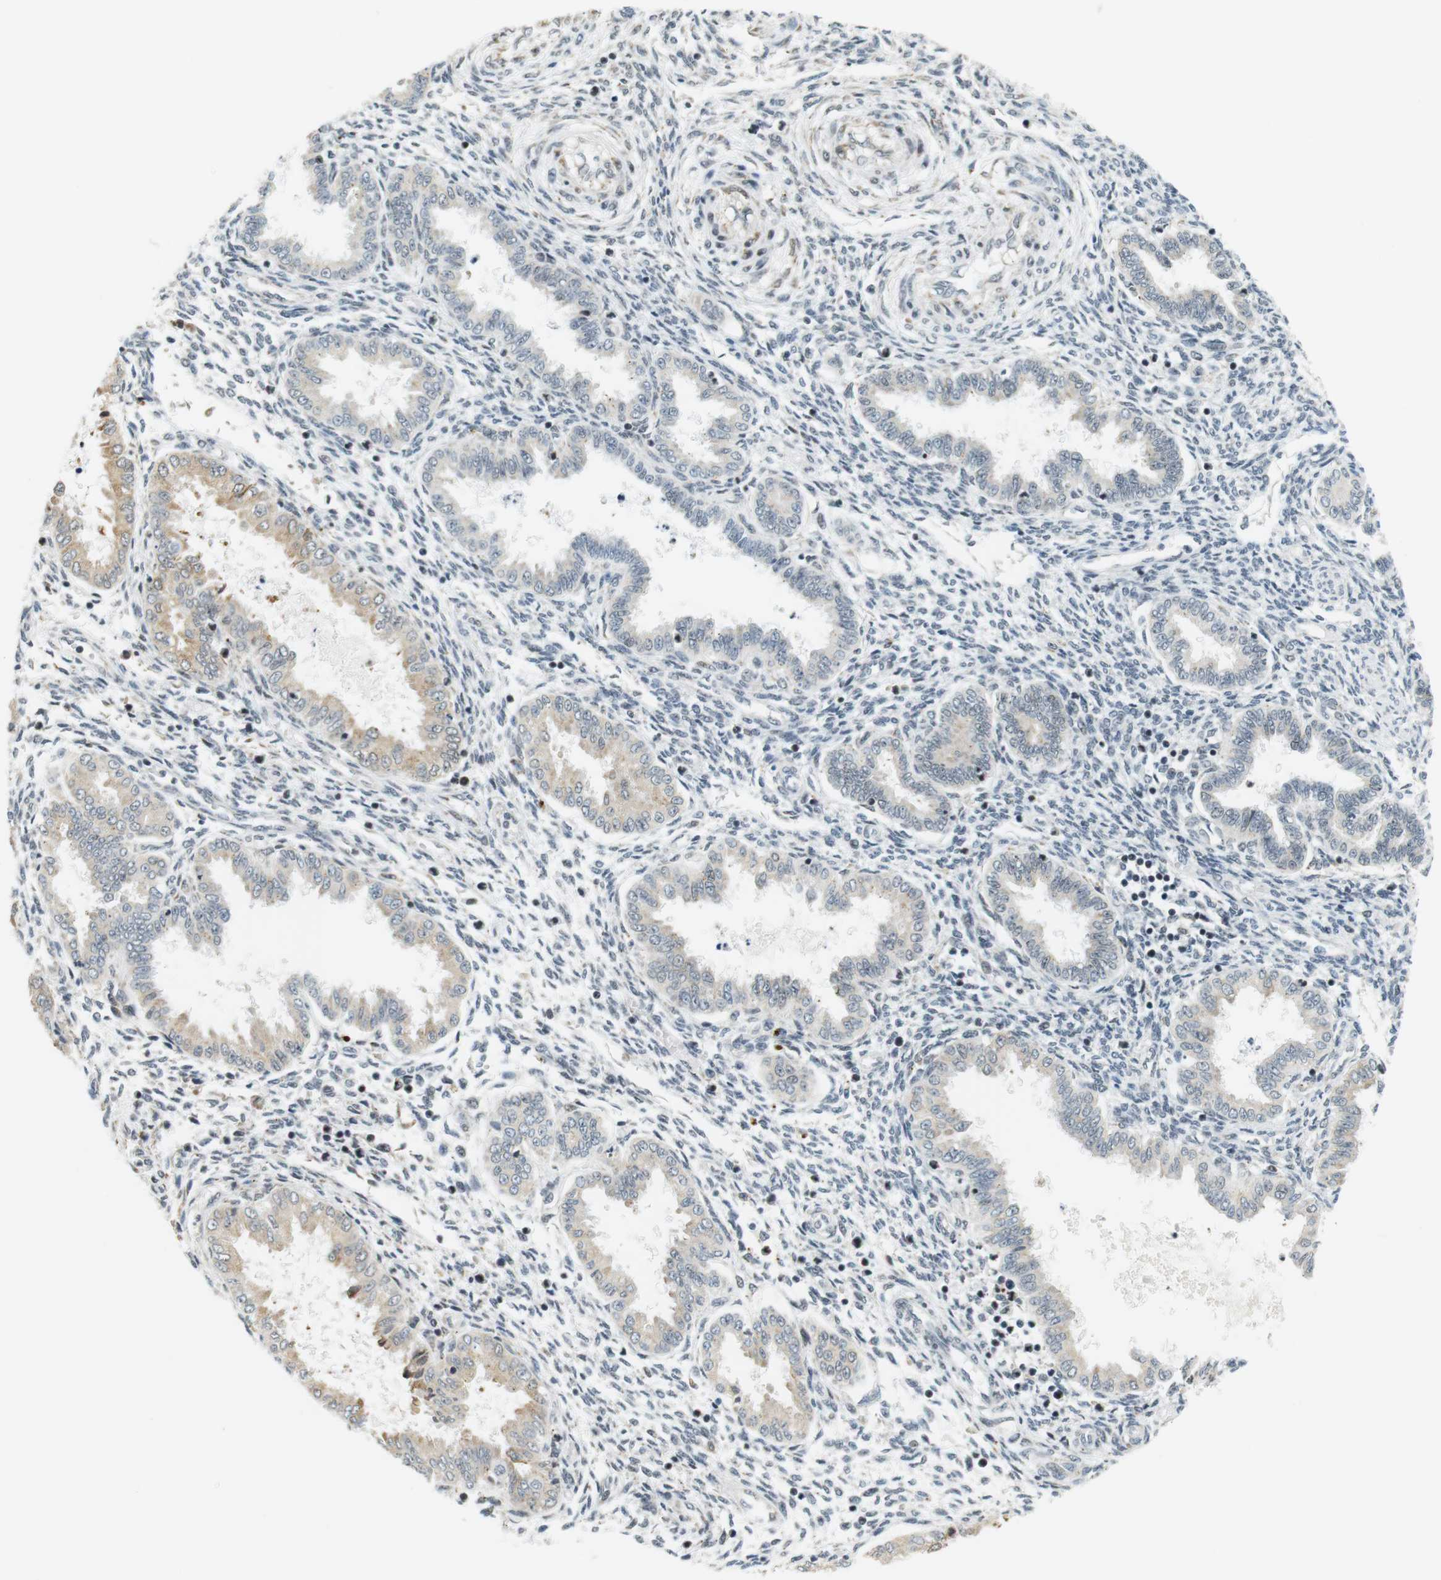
{"staining": {"intensity": "weak", "quantity": "<25%", "location": "nuclear"}, "tissue": "endometrium", "cell_type": "Cells in endometrial stroma", "image_type": "normal", "snomed": [{"axis": "morphology", "description": "Normal tissue, NOS"}, {"axis": "topography", "description": "Endometrium"}], "caption": "Immunohistochemistry micrograph of normal endometrium: endometrium stained with DAB exhibits no significant protein positivity in cells in endometrial stroma.", "gene": "RNF38", "patient": {"sex": "female", "age": 33}}